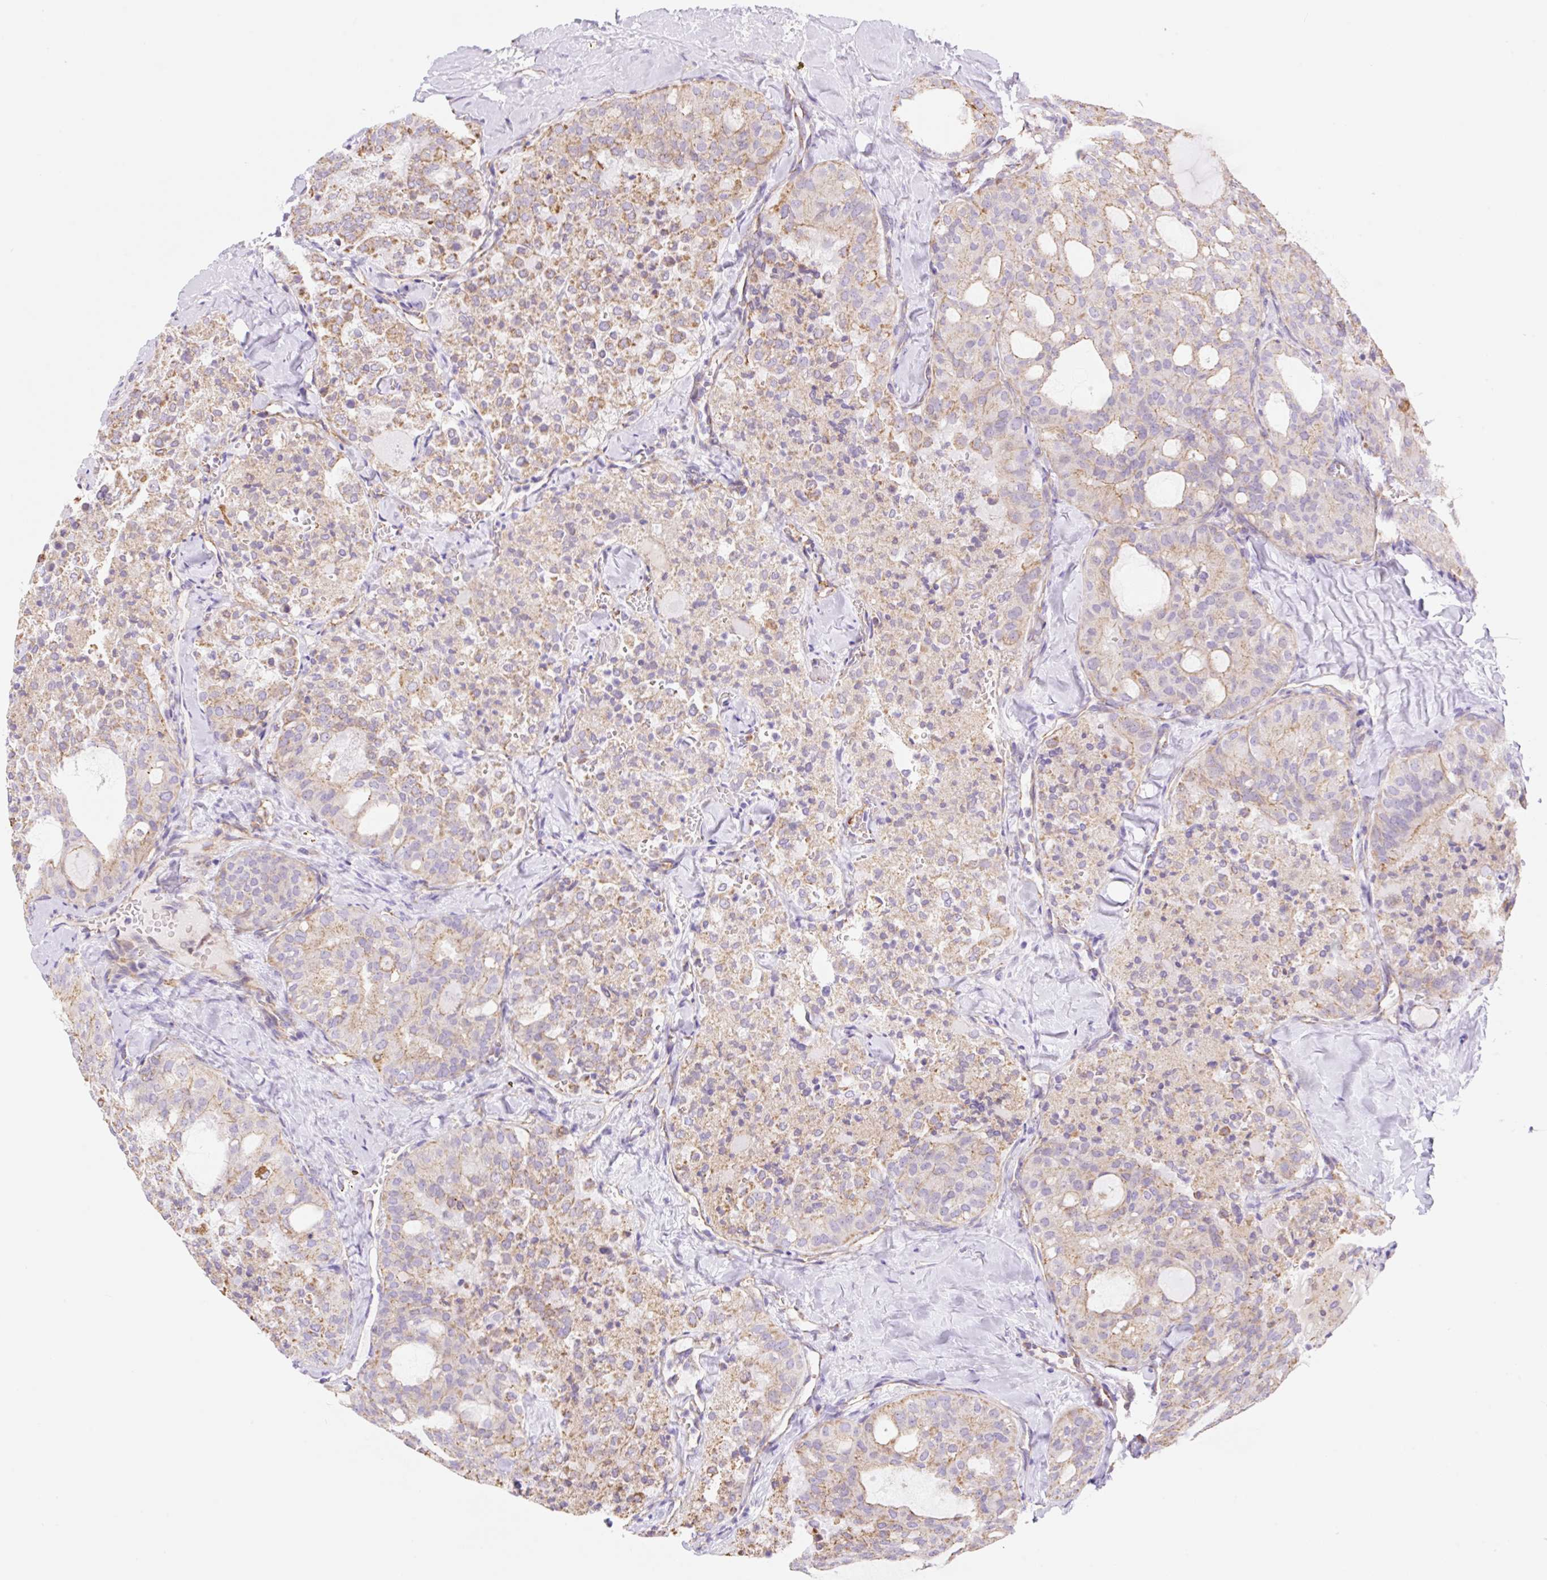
{"staining": {"intensity": "moderate", "quantity": "<25%", "location": "cytoplasmic/membranous"}, "tissue": "thyroid cancer", "cell_type": "Tumor cells", "image_type": "cancer", "snomed": [{"axis": "morphology", "description": "Follicular adenoma carcinoma, NOS"}, {"axis": "topography", "description": "Thyroid gland"}], "caption": "Follicular adenoma carcinoma (thyroid) stained with immunohistochemistry (IHC) demonstrates moderate cytoplasmic/membranous expression in approximately <25% of tumor cells.", "gene": "ESAM", "patient": {"sex": "male", "age": 75}}